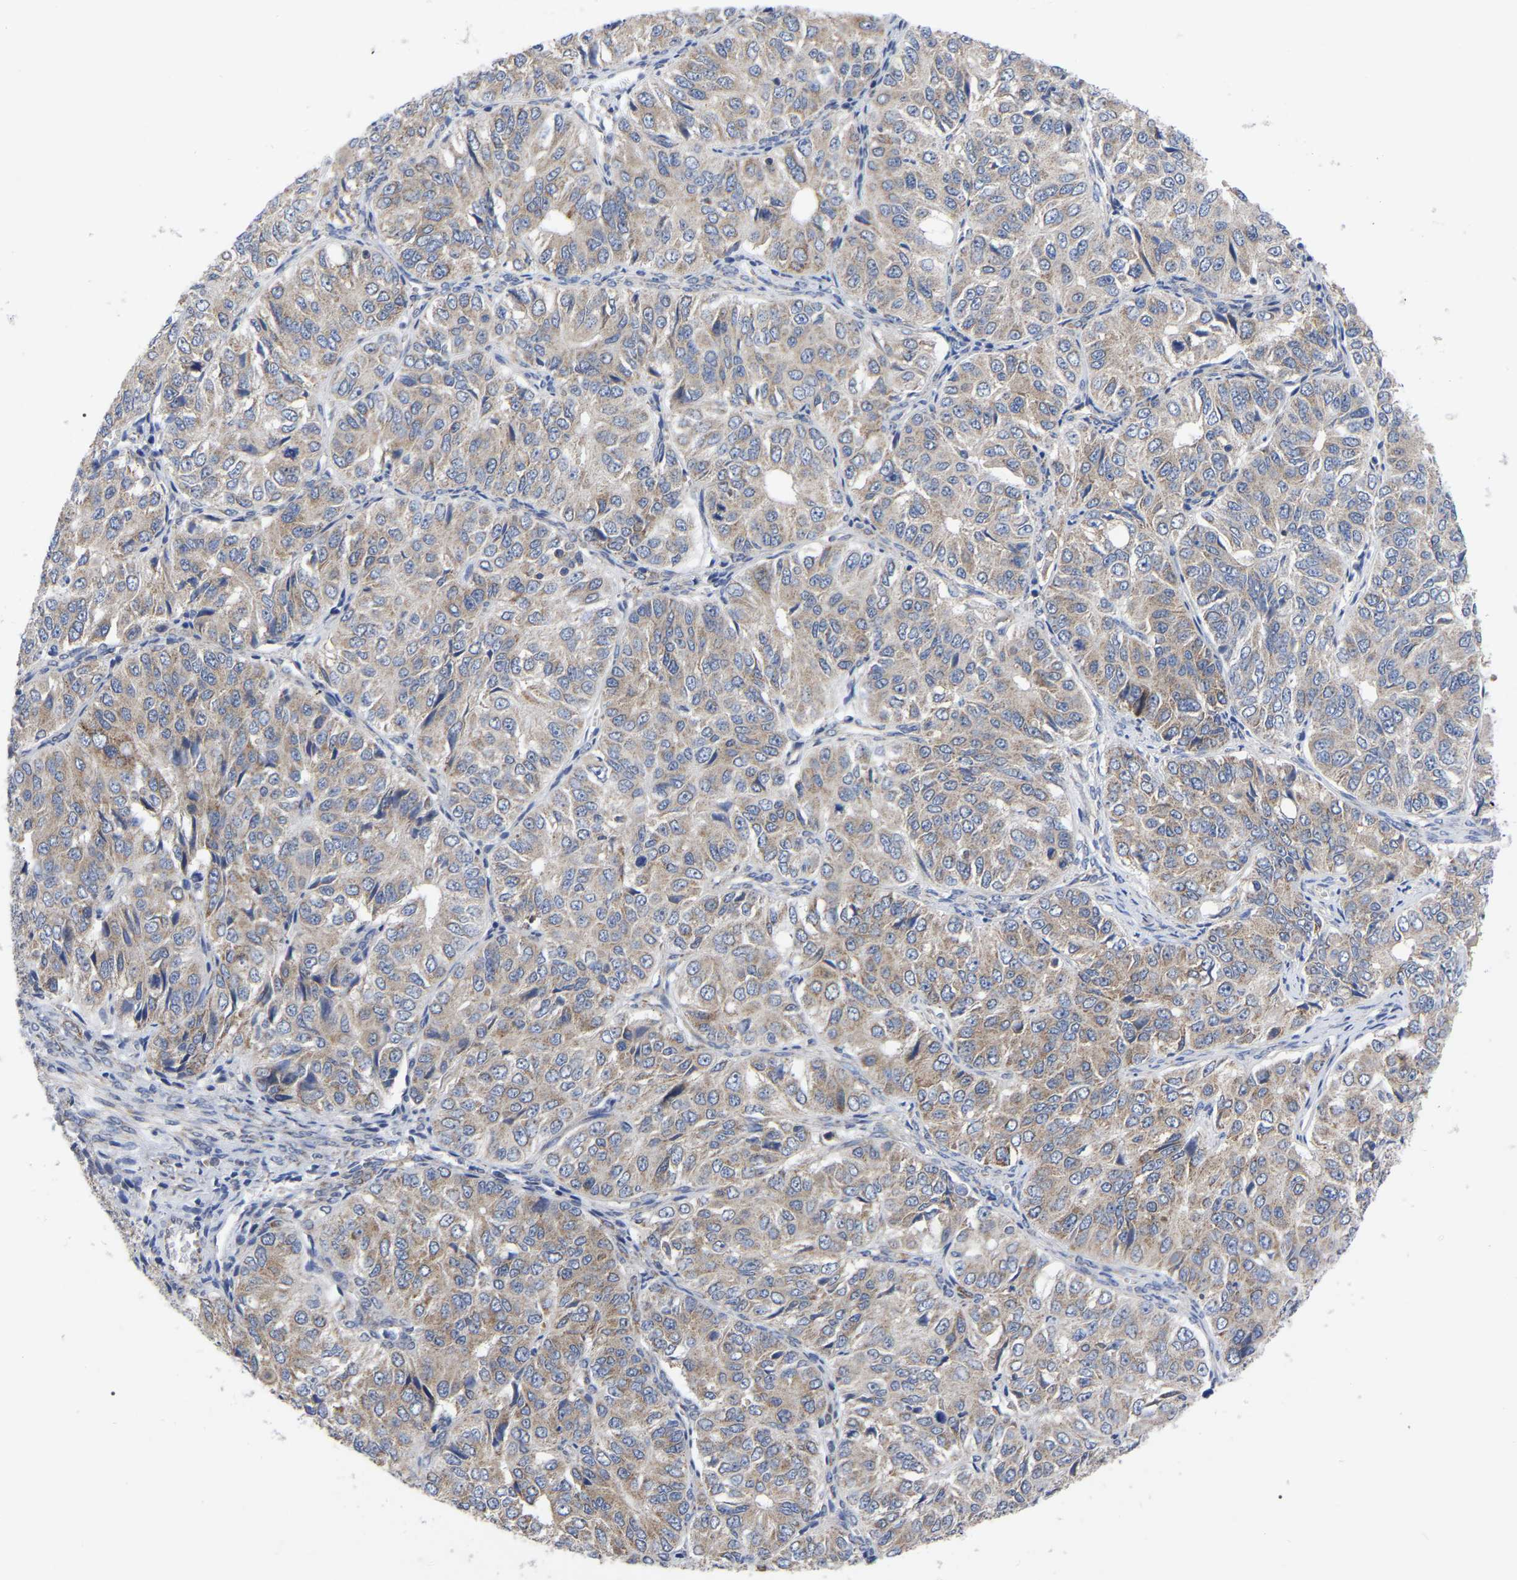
{"staining": {"intensity": "weak", "quantity": "25%-75%", "location": "cytoplasmic/membranous"}, "tissue": "ovarian cancer", "cell_type": "Tumor cells", "image_type": "cancer", "snomed": [{"axis": "morphology", "description": "Carcinoma, endometroid"}, {"axis": "topography", "description": "Ovary"}], "caption": "Protein positivity by IHC shows weak cytoplasmic/membranous staining in about 25%-75% of tumor cells in ovarian cancer (endometroid carcinoma).", "gene": "TCP1", "patient": {"sex": "female", "age": 51}}